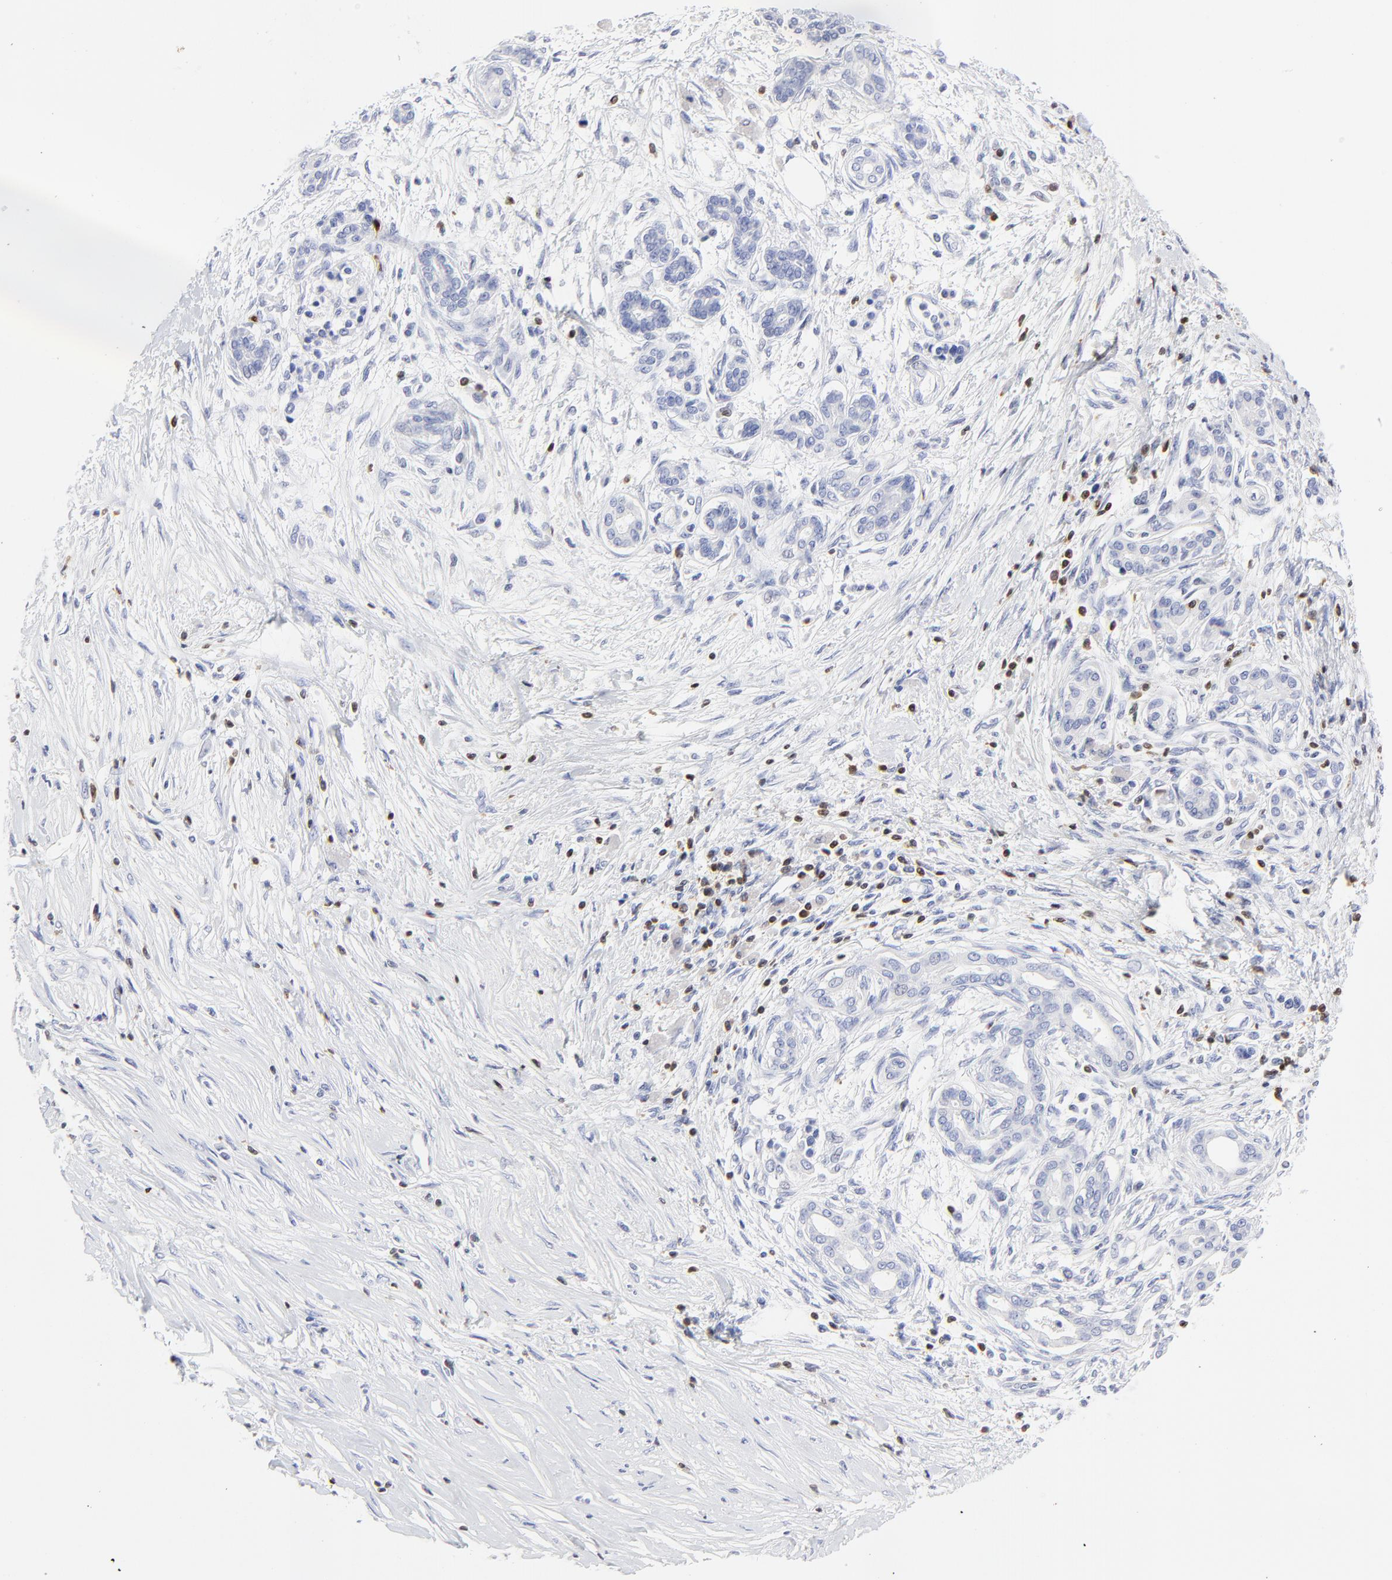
{"staining": {"intensity": "negative", "quantity": "none", "location": "none"}, "tissue": "pancreatic cancer", "cell_type": "Tumor cells", "image_type": "cancer", "snomed": [{"axis": "morphology", "description": "Adenocarcinoma, NOS"}, {"axis": "topography", "description": "Pancreas"}], "caption": "Tumor cells show no significant positivity in pancreatic cancer.", "gene": "ZAP70", "patient": {"sex": "female", "age": 59}}